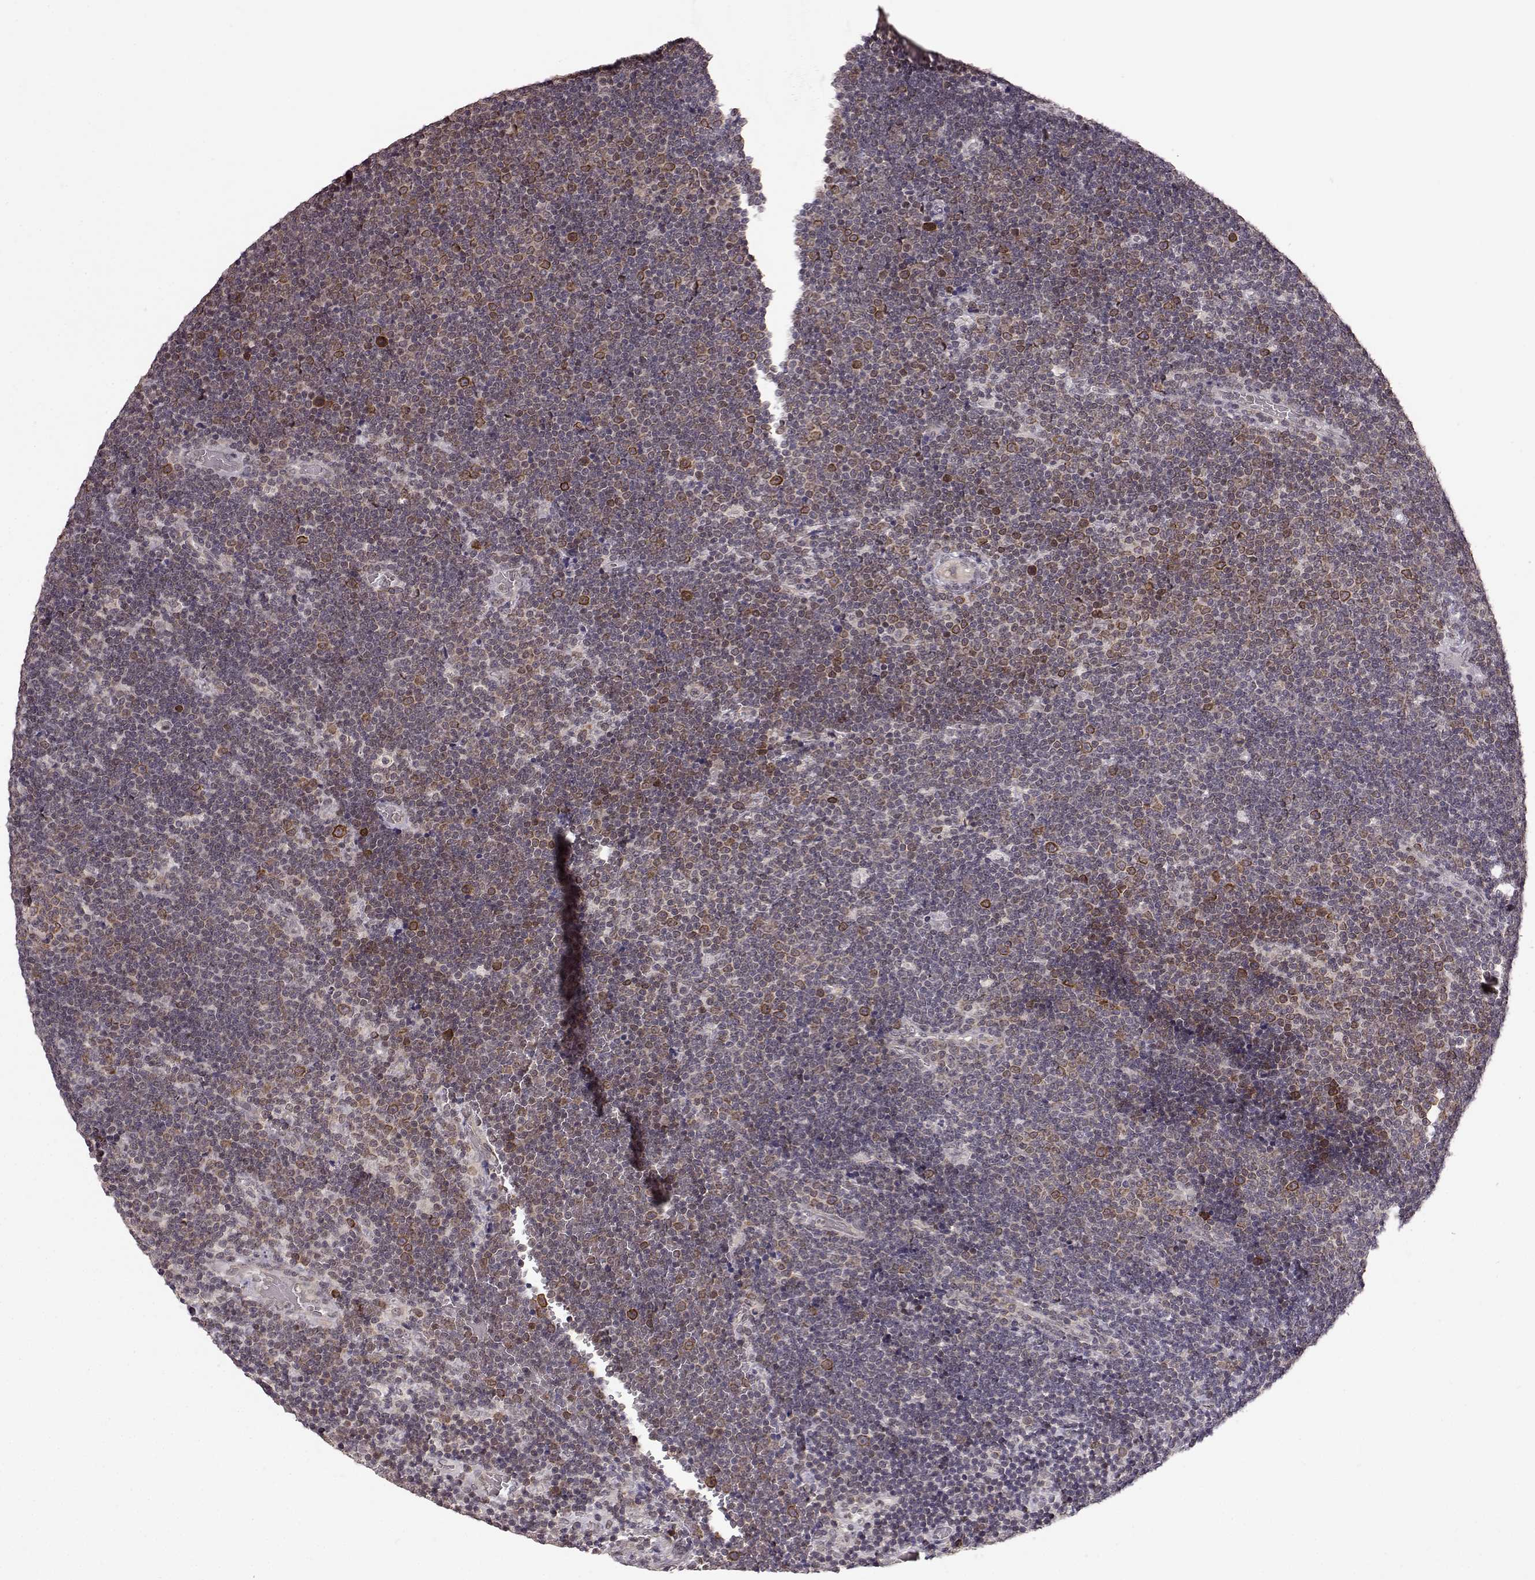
{"staining": {"intensity": "weak", "quantity": ">75%", "location": "cytoplasmic/membranous"}, "tissue": "lymphoma", "cell_type": "Tumor cells", "image_type": "cancer", "snomed": [{"axis": "morphology", "description": "Malignant lymphoma, non-Hodgkin's type, Low grade"}, {"axis": "topography", "description": "Brain"}], "caption": "The image demonstrates a brown stain indicating the presence of a protein in the cytoplasmic/membranous of tumor cells in malignant lymphoma, non-Hodgkin's type (low-grade). (IHC, brightfield microscopy, high magnification).", "gene": "ELOVL5", "patient": {"sex": "female", "age": 66}}